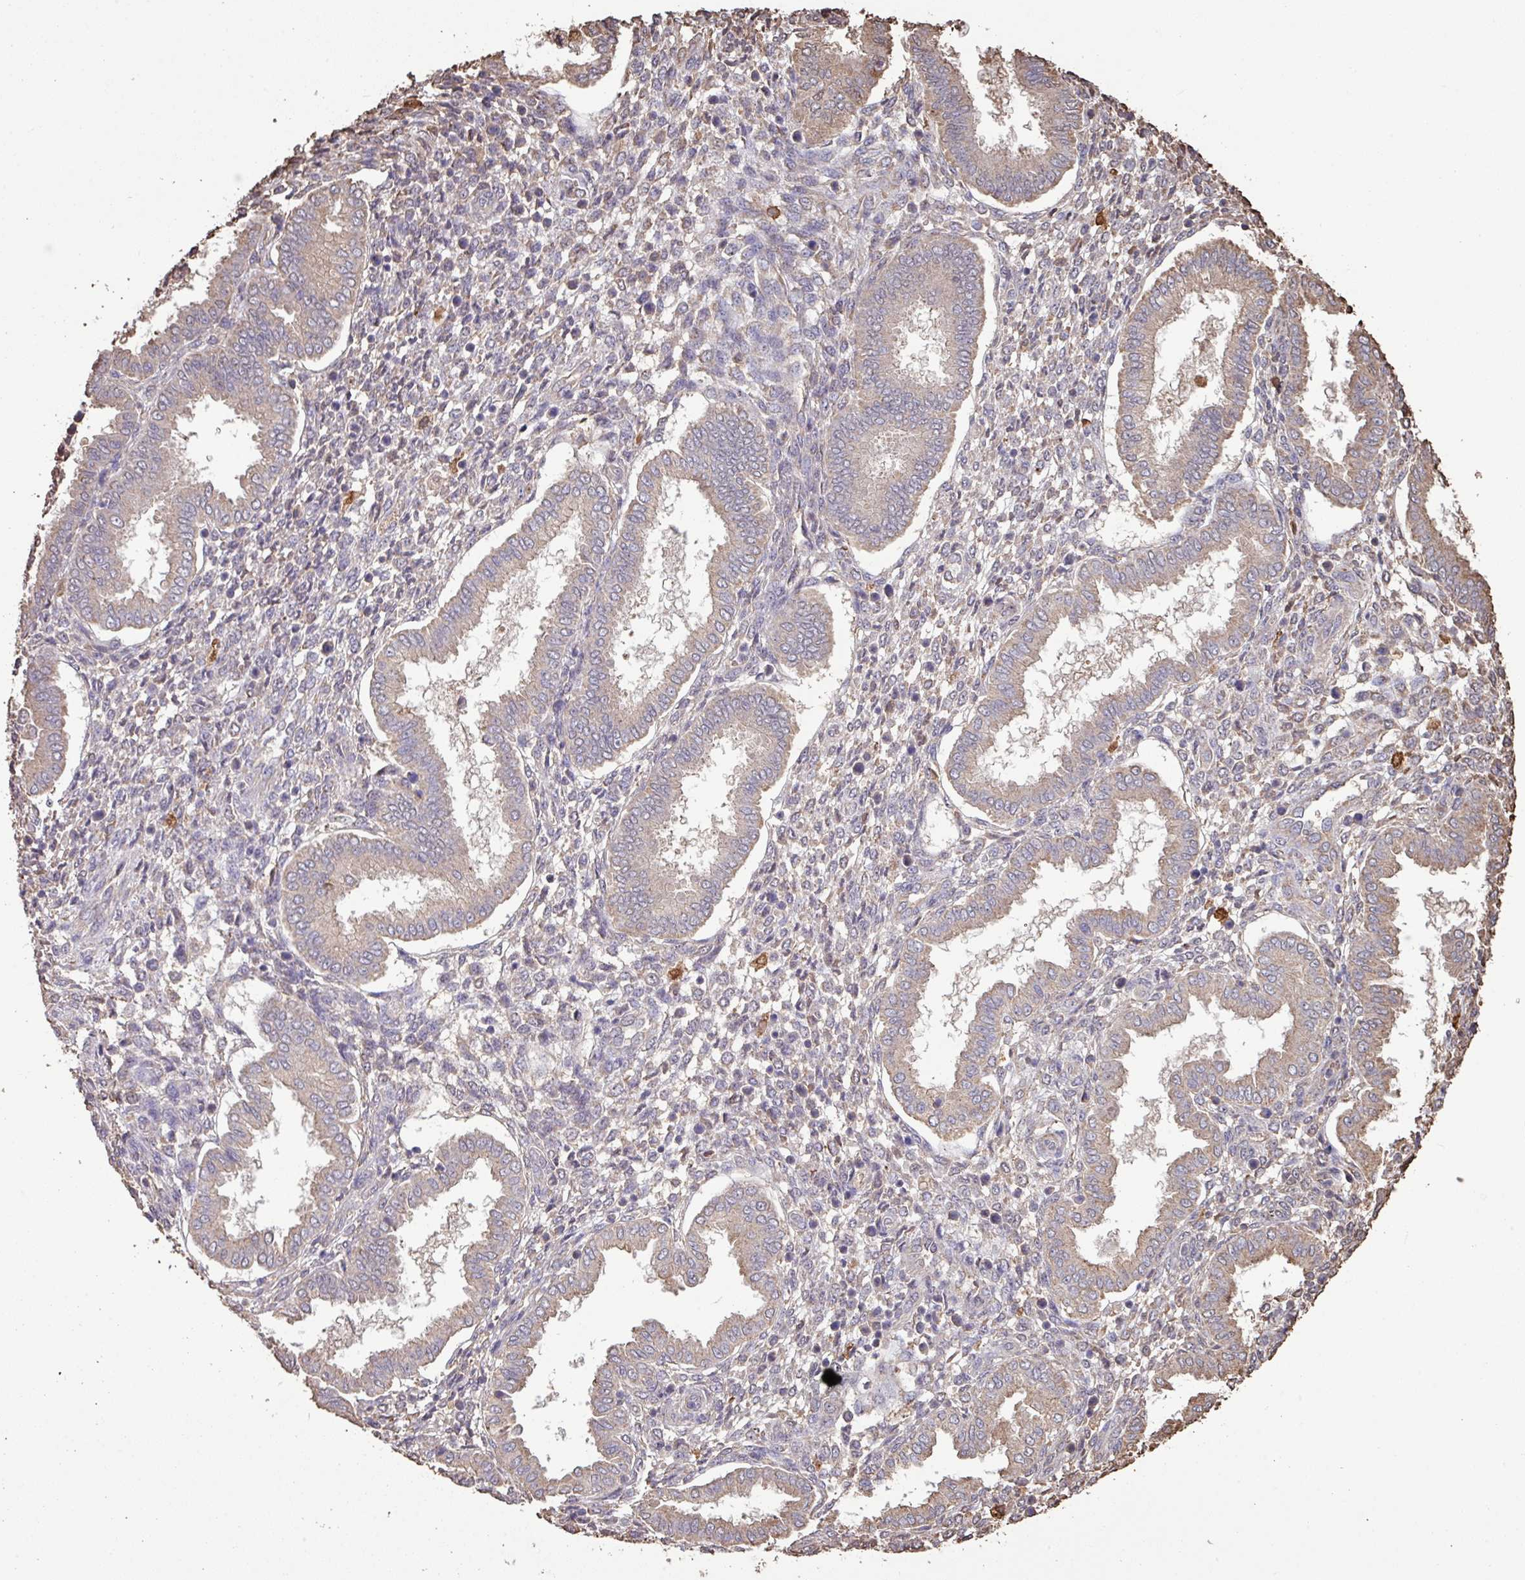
{"staining": {"intensity": "negative", "quantity": "none", "location": "none"}, "tissue": "endometrium", "cell_type": "Cells in endometrial stroma", "image_type": "normal", "snomed": [{"axis": "morphology", "description": "Normal tissue, NOS"}, {"axis": "topography", "description": "Endometrium"}], "caption": "DAB (3,3'-diaminobenzidine) immunohistochemical staining of benign human endometrium displays no significant staining in cells in endometrial stroma. (Stains: DAB (3,3'-diaminobenzidine) immunohistochemistry with hematoxylin counter stain, Microscopy: brightfield microscopy at high magnification).", "gene": "CAMK2A", "patient": {"sex": "female", "age": 24}}